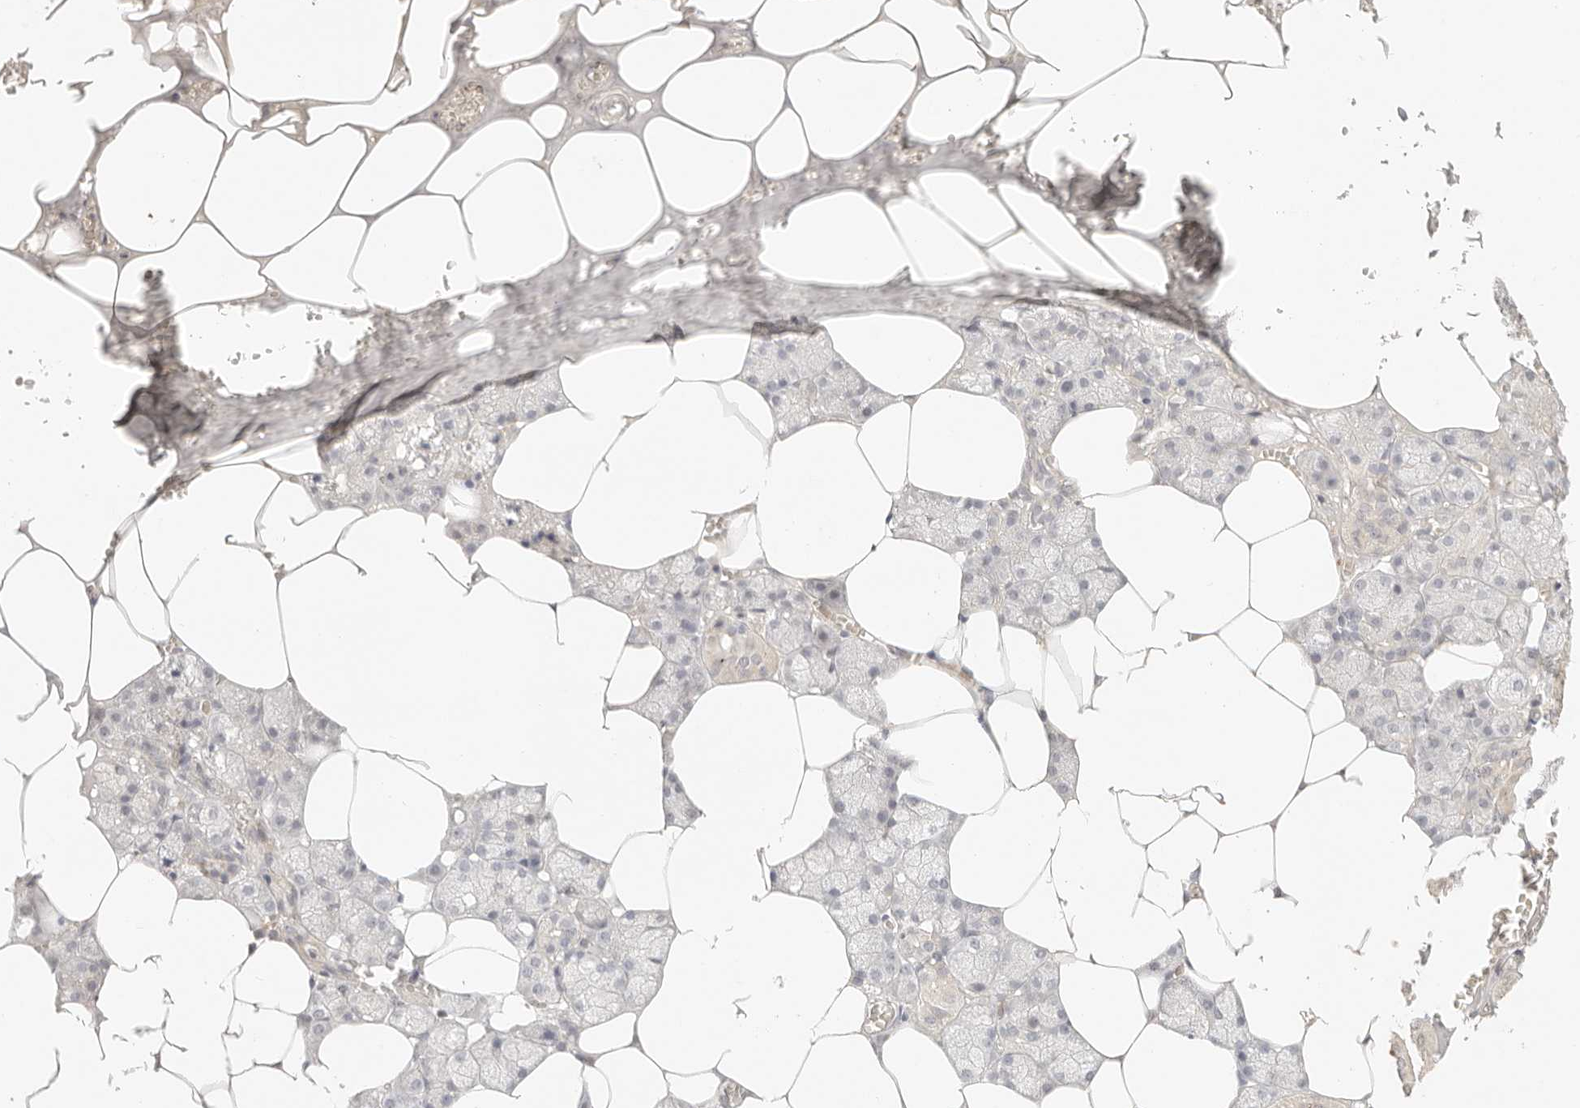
{"staining": {"intensity": "weak", "quantity": "<25%", "location": "cytoplasmic/membranous"}, "tissue": "salivary gland", "cell_type": "Glandular cells", "image_type": "normal", "snomed": [{"axis": "morphology", "description": "Normal tissue, NOS"}, {"axis": "topography", "description": "Salivary gland"}], "caption": "IHC photomicrograph of benign salivary gland: human salivary gland stained with DAB (3,3'-diaminobenzidine) reveals no significant protein expression in glandular cells. Nuclei are stained in blue.", "gene": "GPR156", "patient": {"sex": "male", "age": 62}}